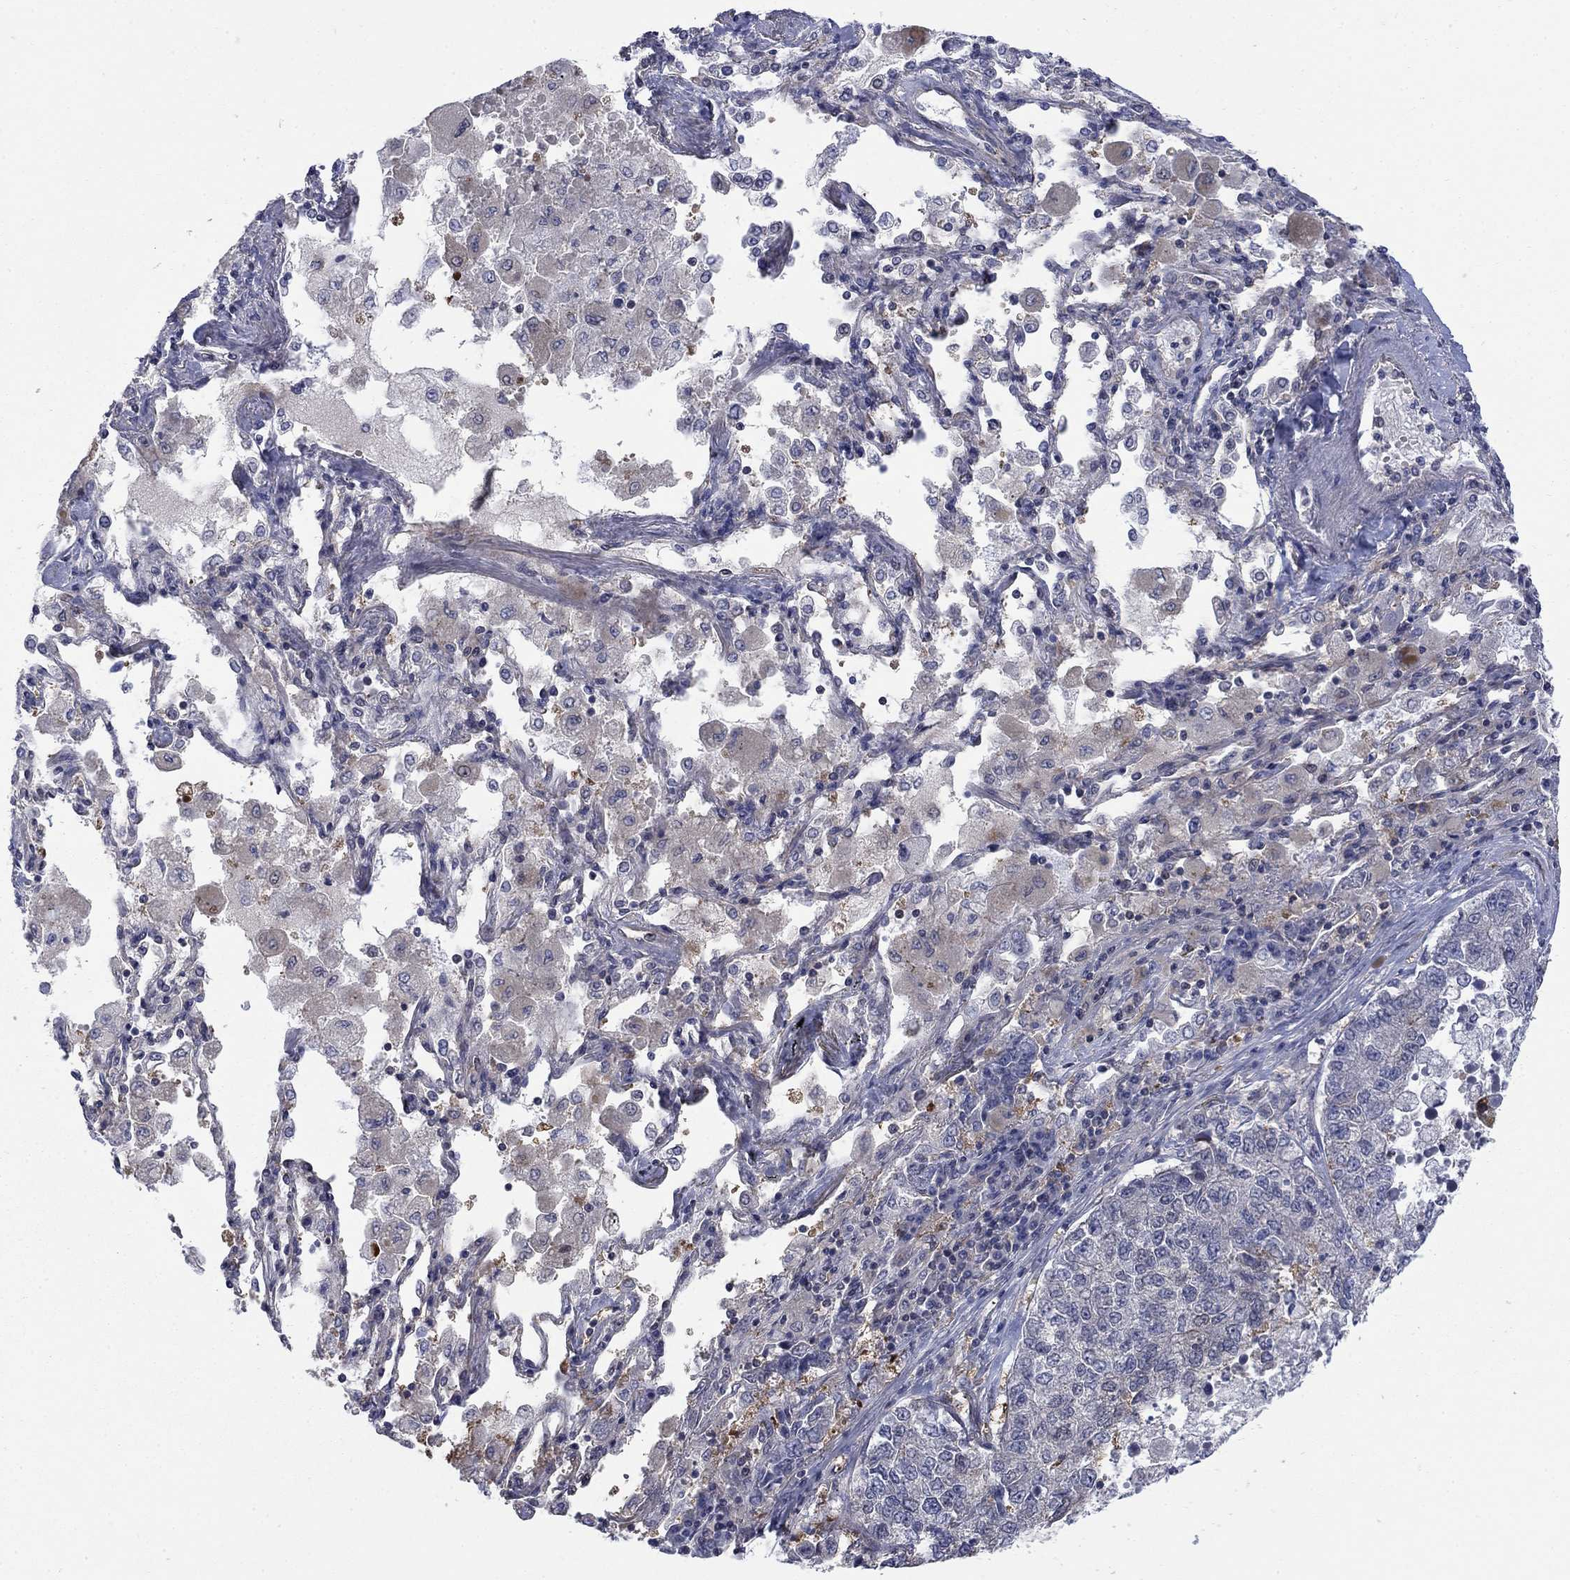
{"staining": {"intensity": "negative", "quantity": "none", "location": "none"}, "tissue": "lung cancer", "cell_type": "Tumor cells", "image_type": "cancer", "snomed": [{"axis": "morphology", "description": "Adenocarcinoma, NOS"}, {"axis": "topography", "description": "Lung"}], "caption": "Lung adenocarcinoma stained for a protein using immunohistochemistry shows no positivity tumor cells.", "gene": "PDZD2", "patient": {"sex": "male", "age": 49}}